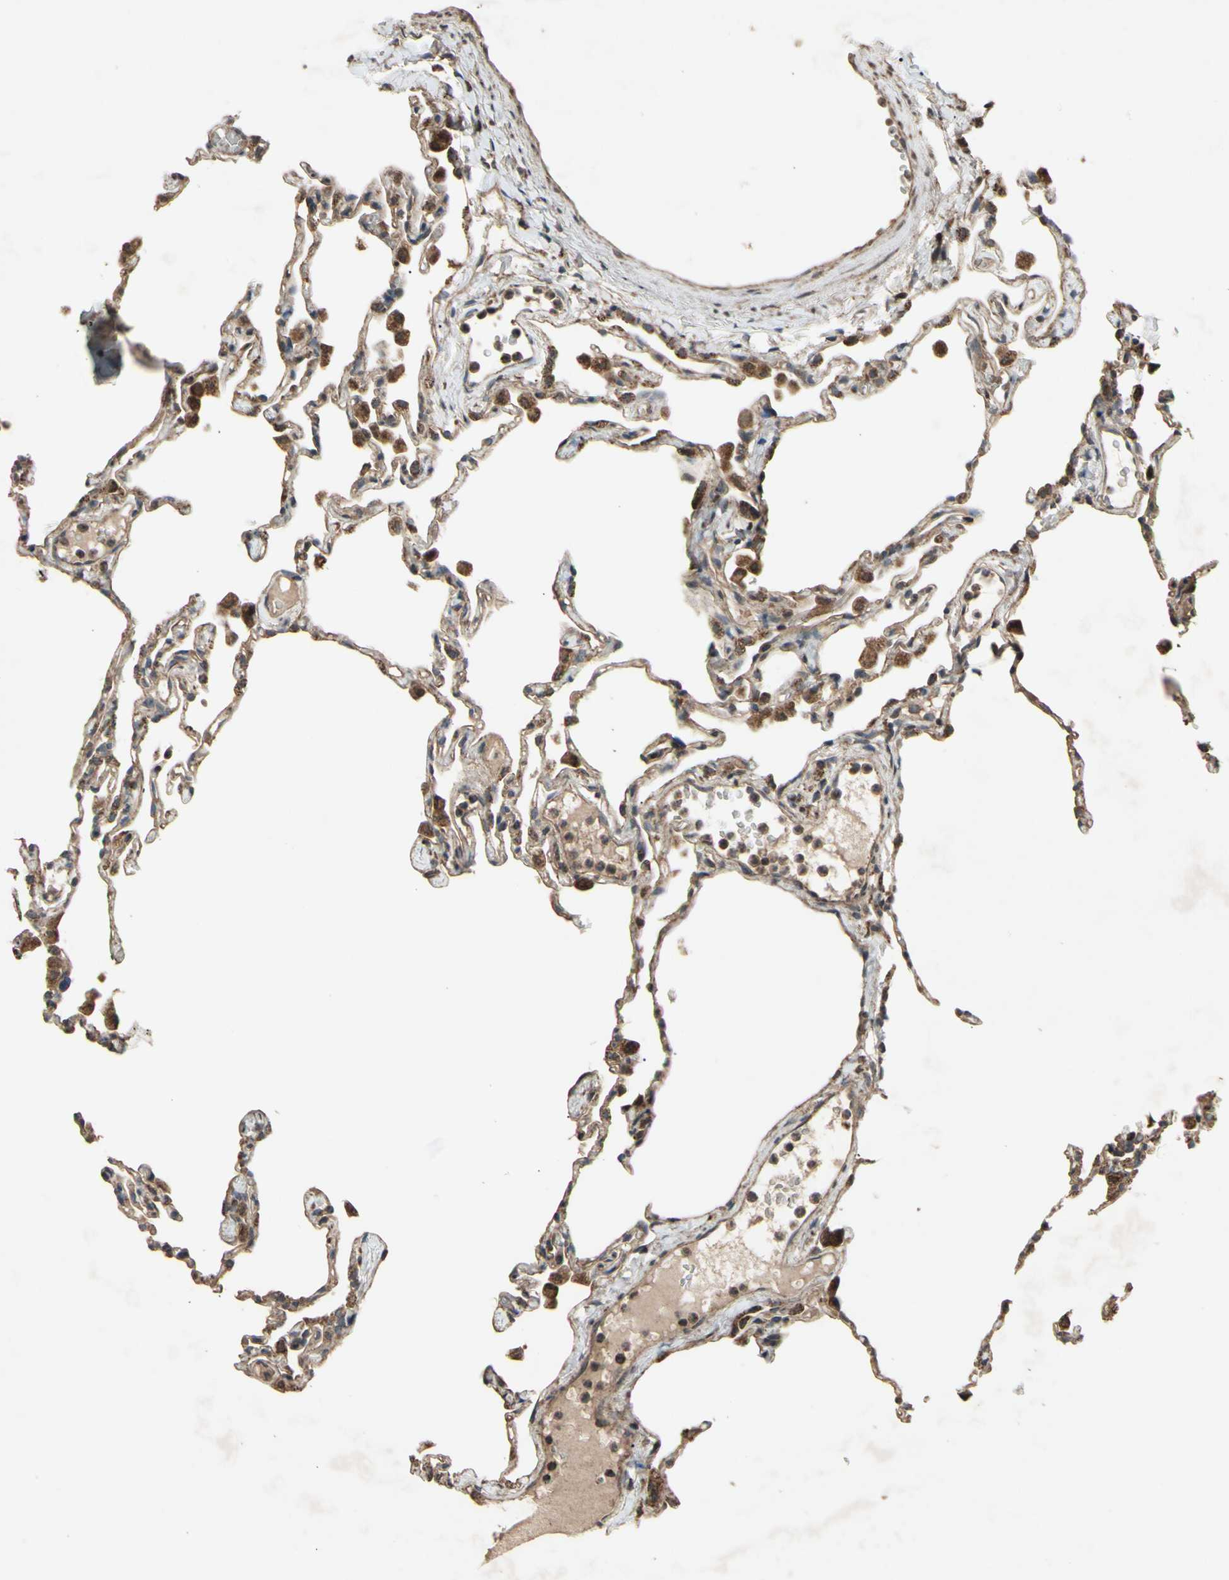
{"staining": {"intensity": "weak", "quantity": ">75%", "location": "cytoplasmic/membranous"}, "tissue": "lung", "cell_type": "Alveolar cells", "image_type": "normal", "snomed": [{"axis": "morphology", "description": "Normal tissue, NOS"}, {"axis": "topography", "description": "Lung"}], "caption": "DAB immunohistochemical staining of unremarkable lung displays weak cytoplasmic/membranous protein expression in about >75% of alveolar cells. The staining was performed using DAB (3,3'-diaminobenzidine) to visualize the protein expression in brown, while the nuclei were stained in blue with hematoxylin (Magnification: 20x).", "gene": "ACOT8", "patient": {"sex": "female", "age": 49}}